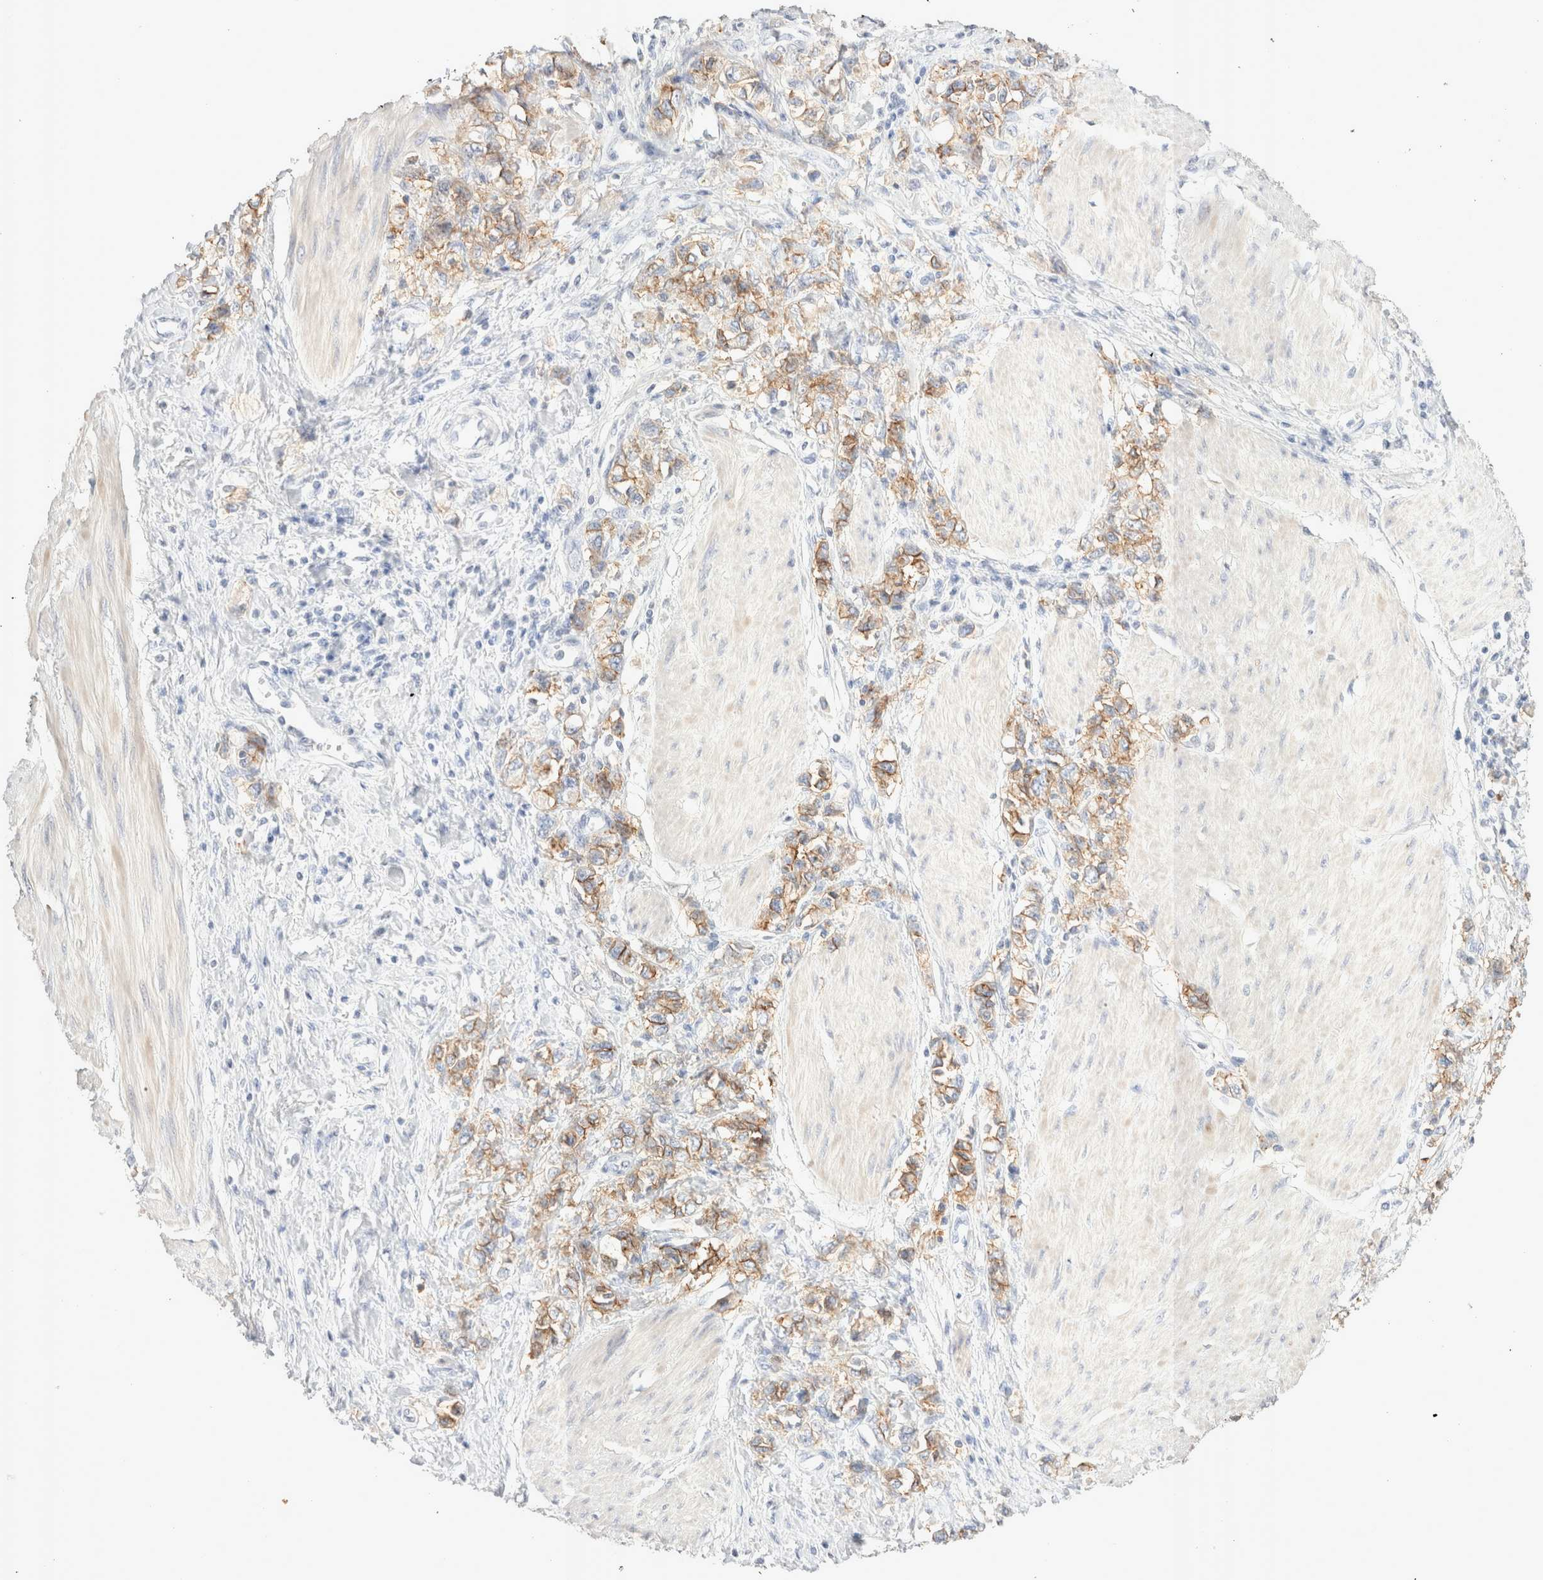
{"staining": {"intensity": "moderate", "quantity": ">75%", "location": "cytoplasmic/membranous"}, "tissue": "stomach cancer", "cell_type": "Tumor cells", "image_type": "cancer", "snomed": [{"axis": "morphology", "description": "Adenocarcinoma, NOS"}, {"axis": "topography", "description": "Stomach"}], "caption": "A histopathology image of stomach adenocarcinoma stained for a protein demonstrates moderate cytoplasmic/membranous brown staining in tumor cells. Nuclei are stained in blue.", "gene": "EPCAM", "patient": {"sex": "female", "age": 76}}